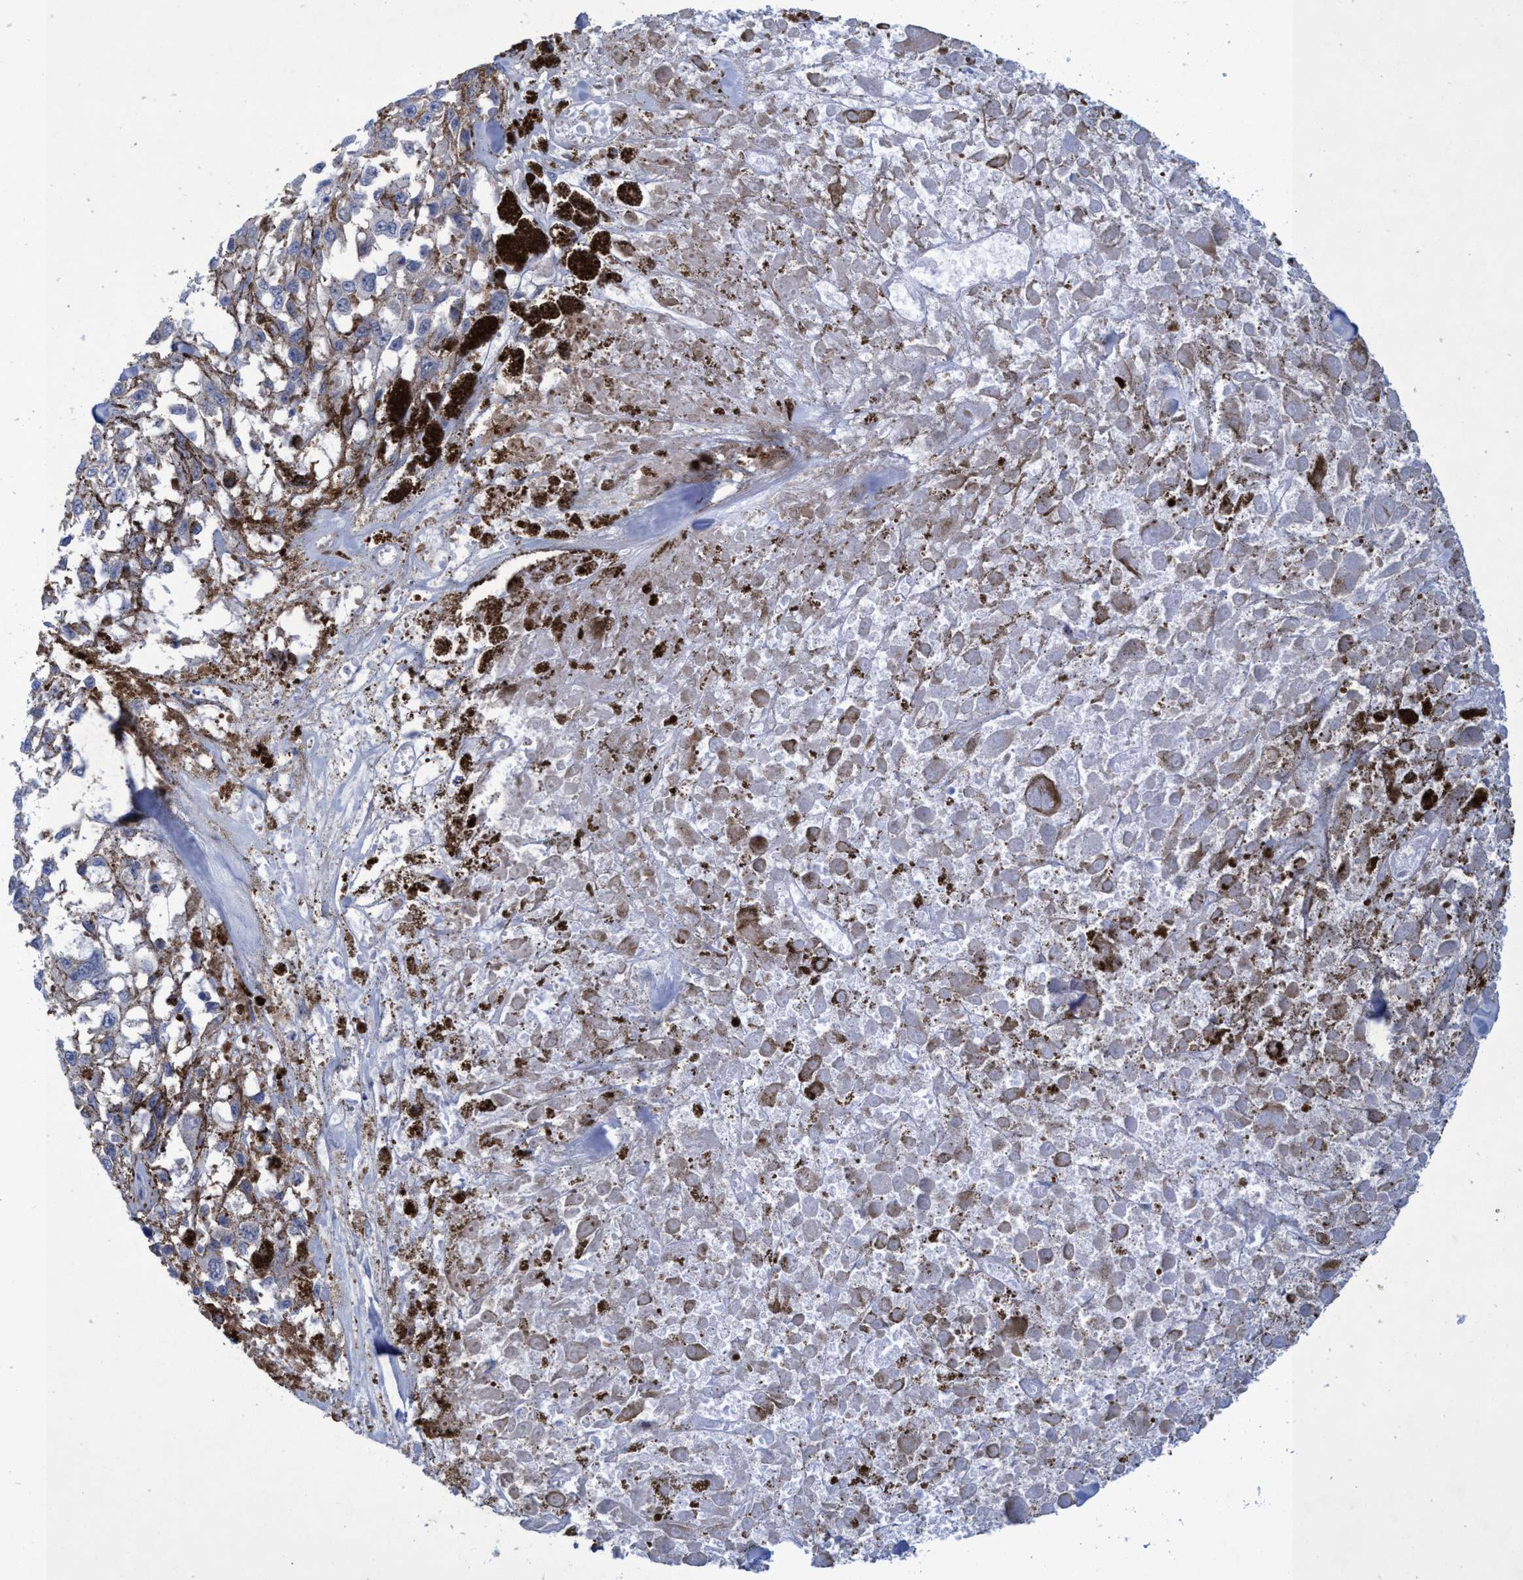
{"staining": {"intensity": "negative", "quantity": "none", "location": "none"}, "tissue": "melanoma", "cell_type": "Tumor cells", "image_type": "cancer", "snomed": [{"axis": "morphology", "description": "Malignant melanoma, Metastatic site"}, {"axis": "topography", "description": "Lymph node"}], "caption": "The micrograph demonstrates no staining of tumor cells in malignant melanoma (metastatic site).", "gene": "R3HCC1", "patient": {"sex": "male", "age": 59}}